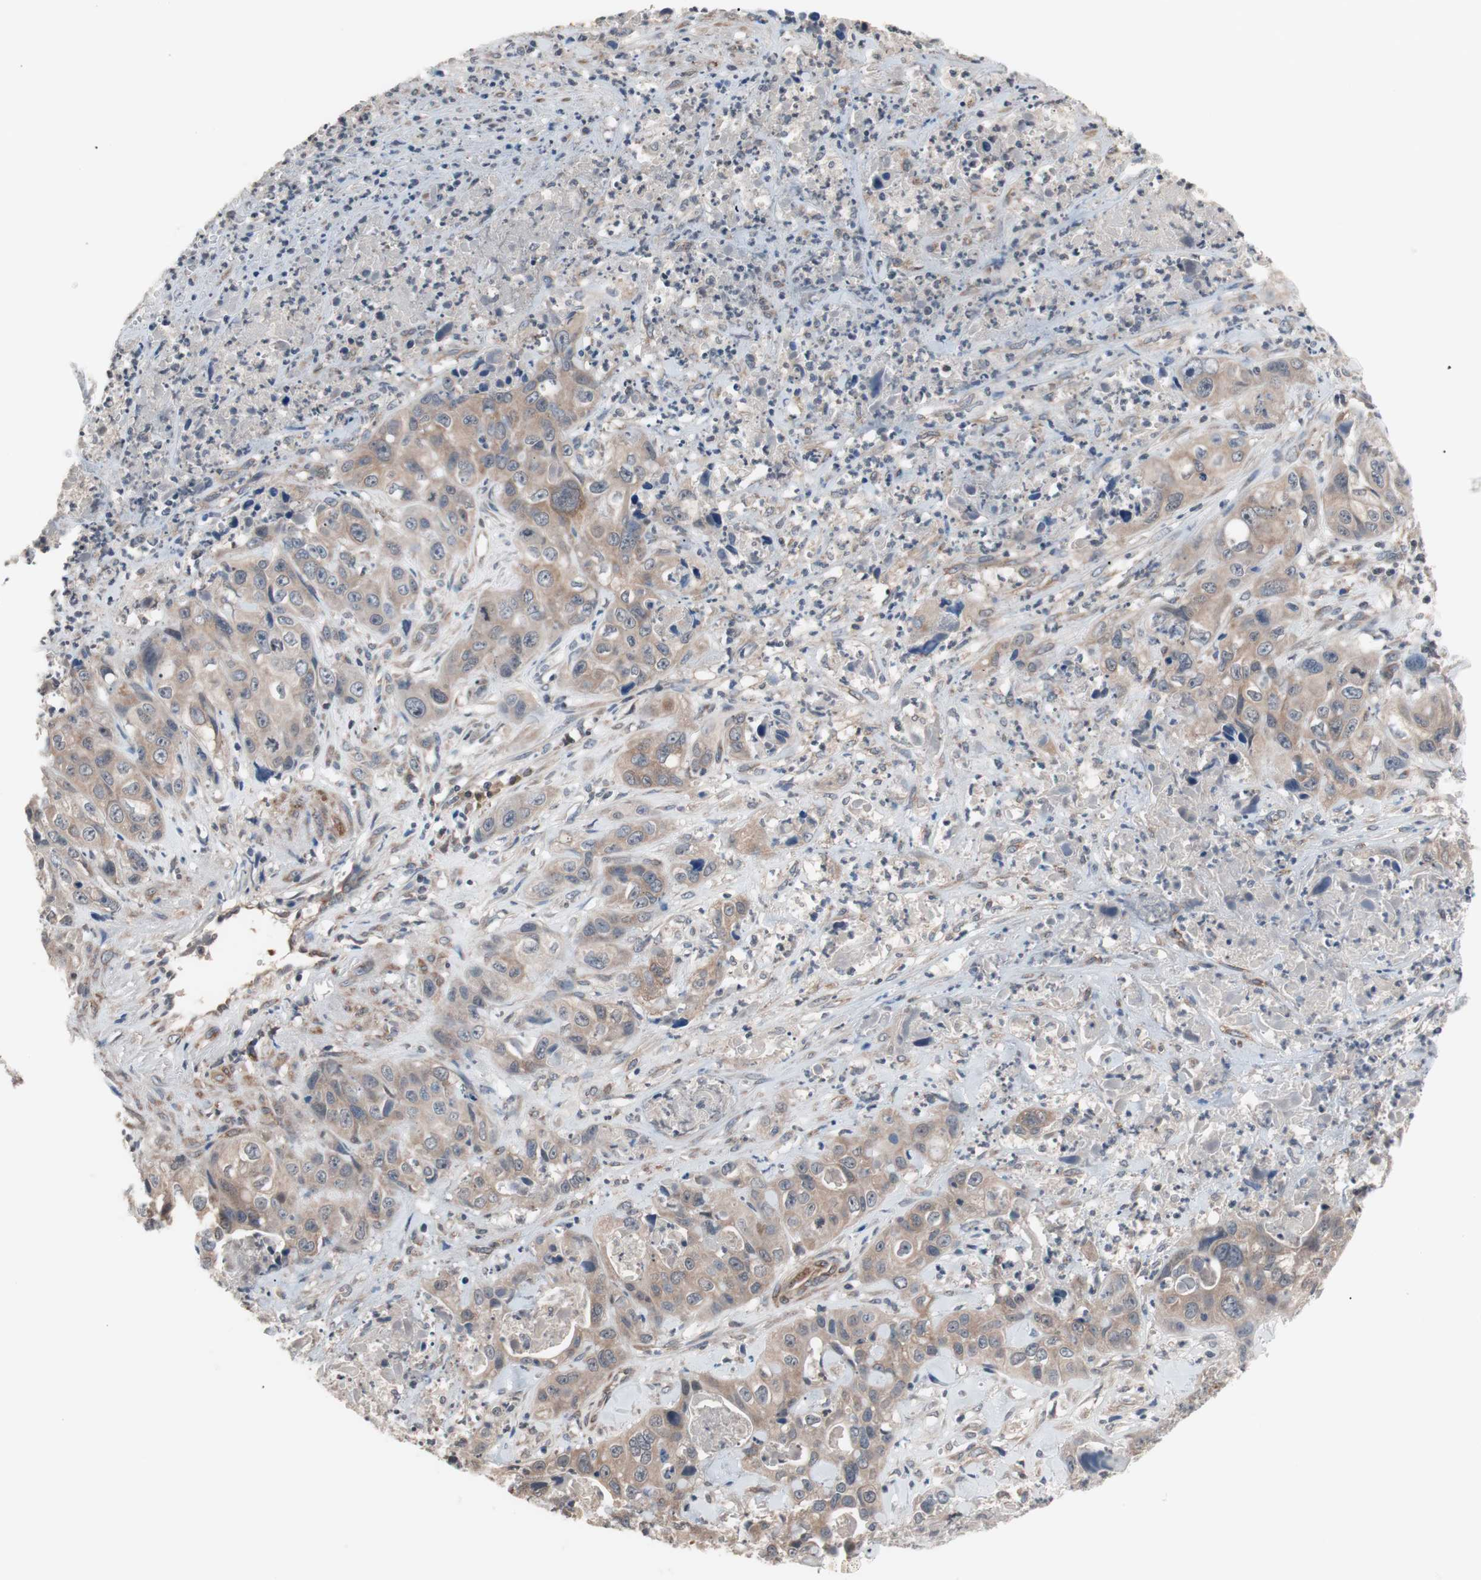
{"staining": {"intensity": "weak", "quantity": "25%-75%", "location": "cytoplasmic/membranous"}, "tissue": "liver cancer", "cell_type": "Tumor cells", "image_type": "cancer", "snomed": [{"axis": "morphology", "description": "Cholangiocarcinoma"}, {"axis": "topography", "description": "Liver"}], "caption": "Human liver cancer (cholangiocarcinoma) stained with a brown dye exhibits weak cytoplasmic/membranous positive expression in approximately 25%-75% of tumor cells.", "gene": "IRS1", "patient": {"sex": "female", "age": 61}}